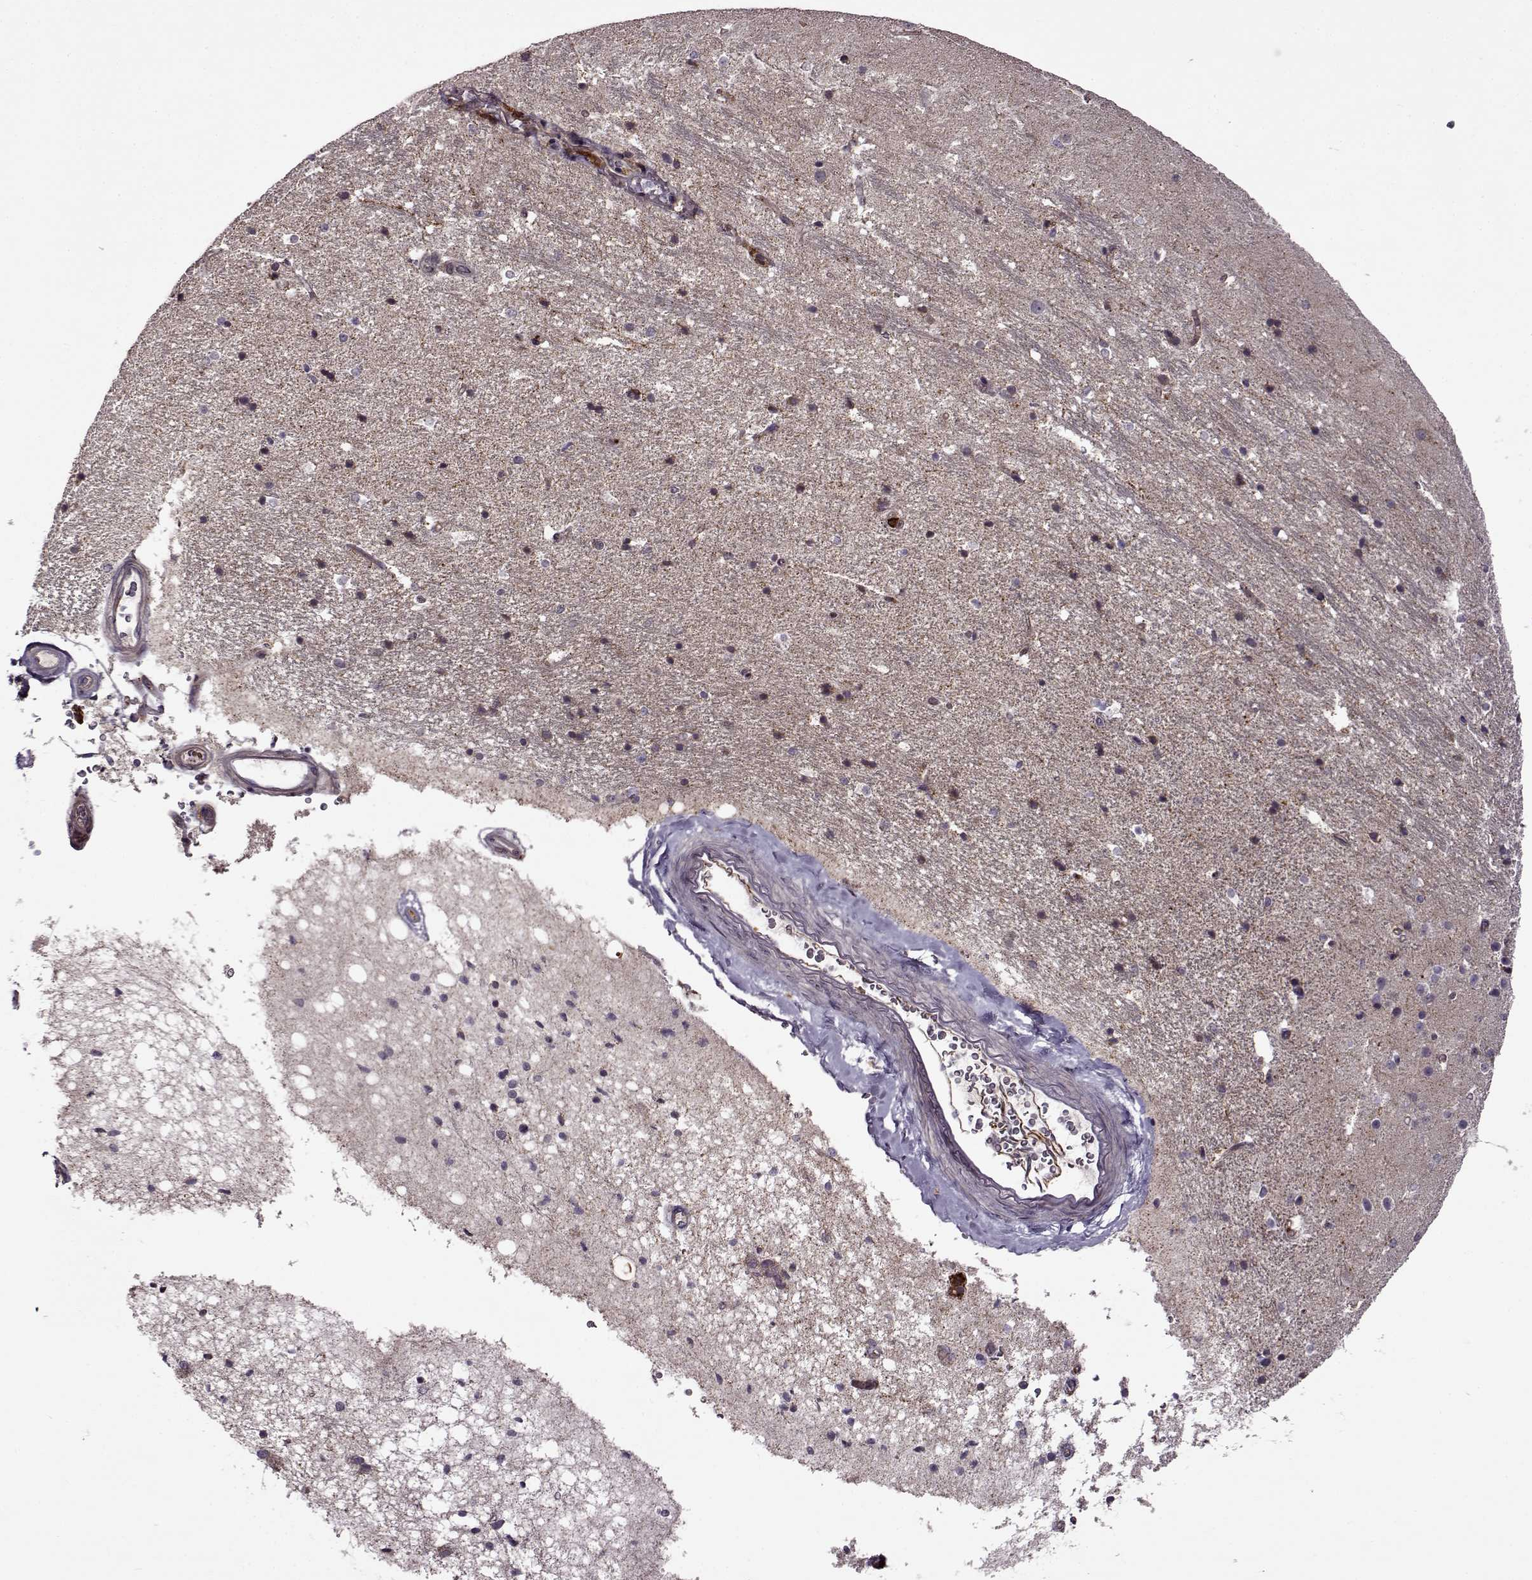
{"staining": {"intensity": "moderate", "quantity": "<25%", "location": "cytoplasmic/membranous"}, "tissue": "hippocampus", "cell_type": "Glial cells", "image_type": "normal", "snomed": [{"axis": "morphology", "description": "Normal tissue, NOS"}, {"axis": "topography", "description": "Hippocampus"}], "caption": "The histopathology image displays immunohistochemical staining of normal hippocampus. There is moderate cytoplasmic/membranous positivity is seen in approximately <25% of glial cells. The staining was performed using DAB (3,3'-diaminobenzidine) to visualize the protein expression in brown, while the nuclei were stained in blue with hematoxylin (Magnification: 20x).", "gene": "MTSS1", "patient": {"sex": "male", "age": 44}}